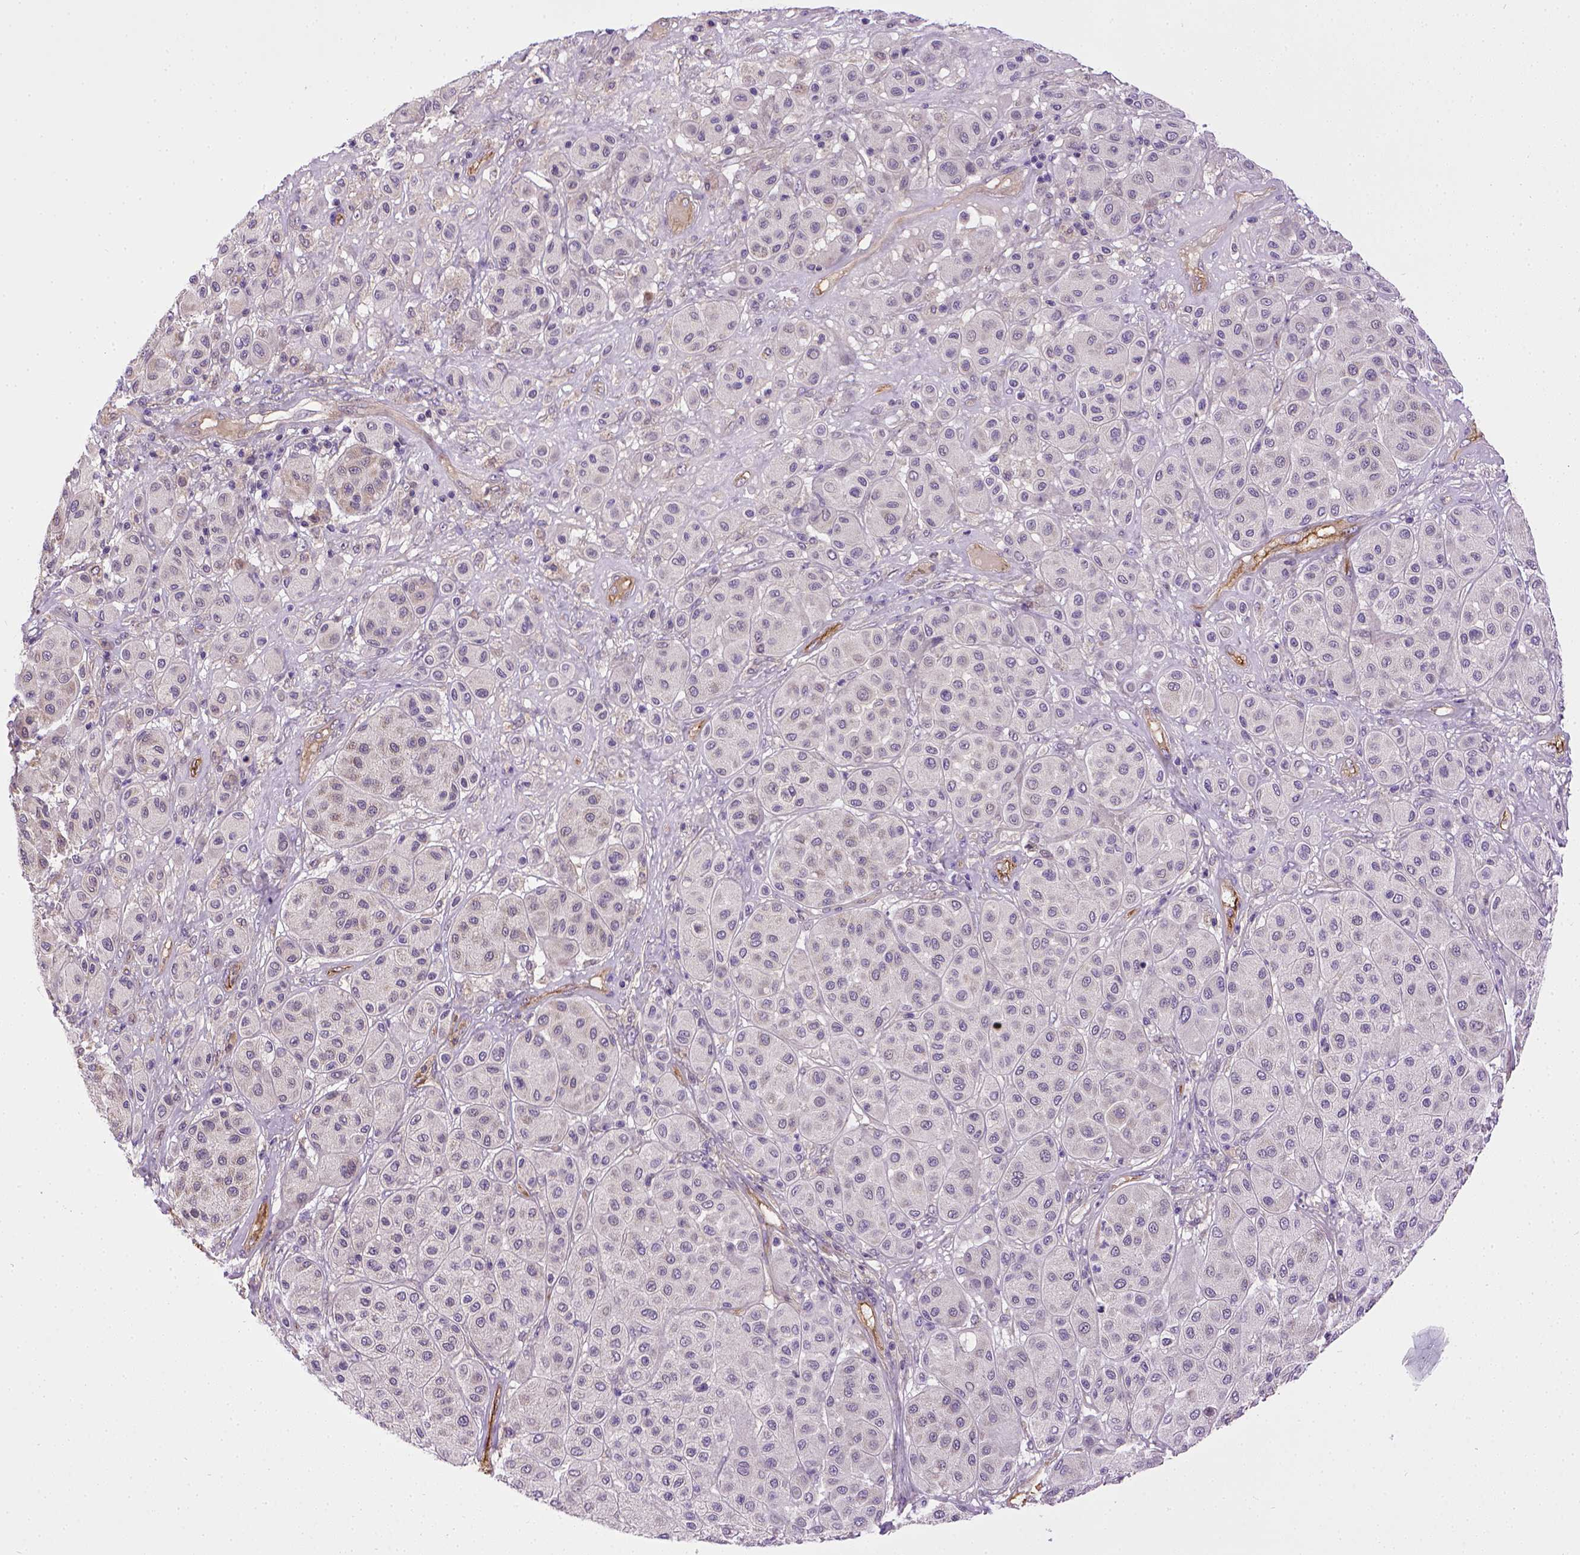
{"staining": {"intensity": "negative", "quantity": "none", "location": "none"}, "tissue": "melanoma", "cell_type": "Tumor cells", "image_type": "cancer", "snomed": [{"axis": "morphology", "description": "Malignant melanoma, Metastatic site"}, {"axis": "topography", "description": "Smooth muscle"}], "caption": "Immunohistochemical staining of melanoma displays no significant positivity in tumor cells.", "gene": "ENG", "patient": {"sex": "male", "age": 41}}